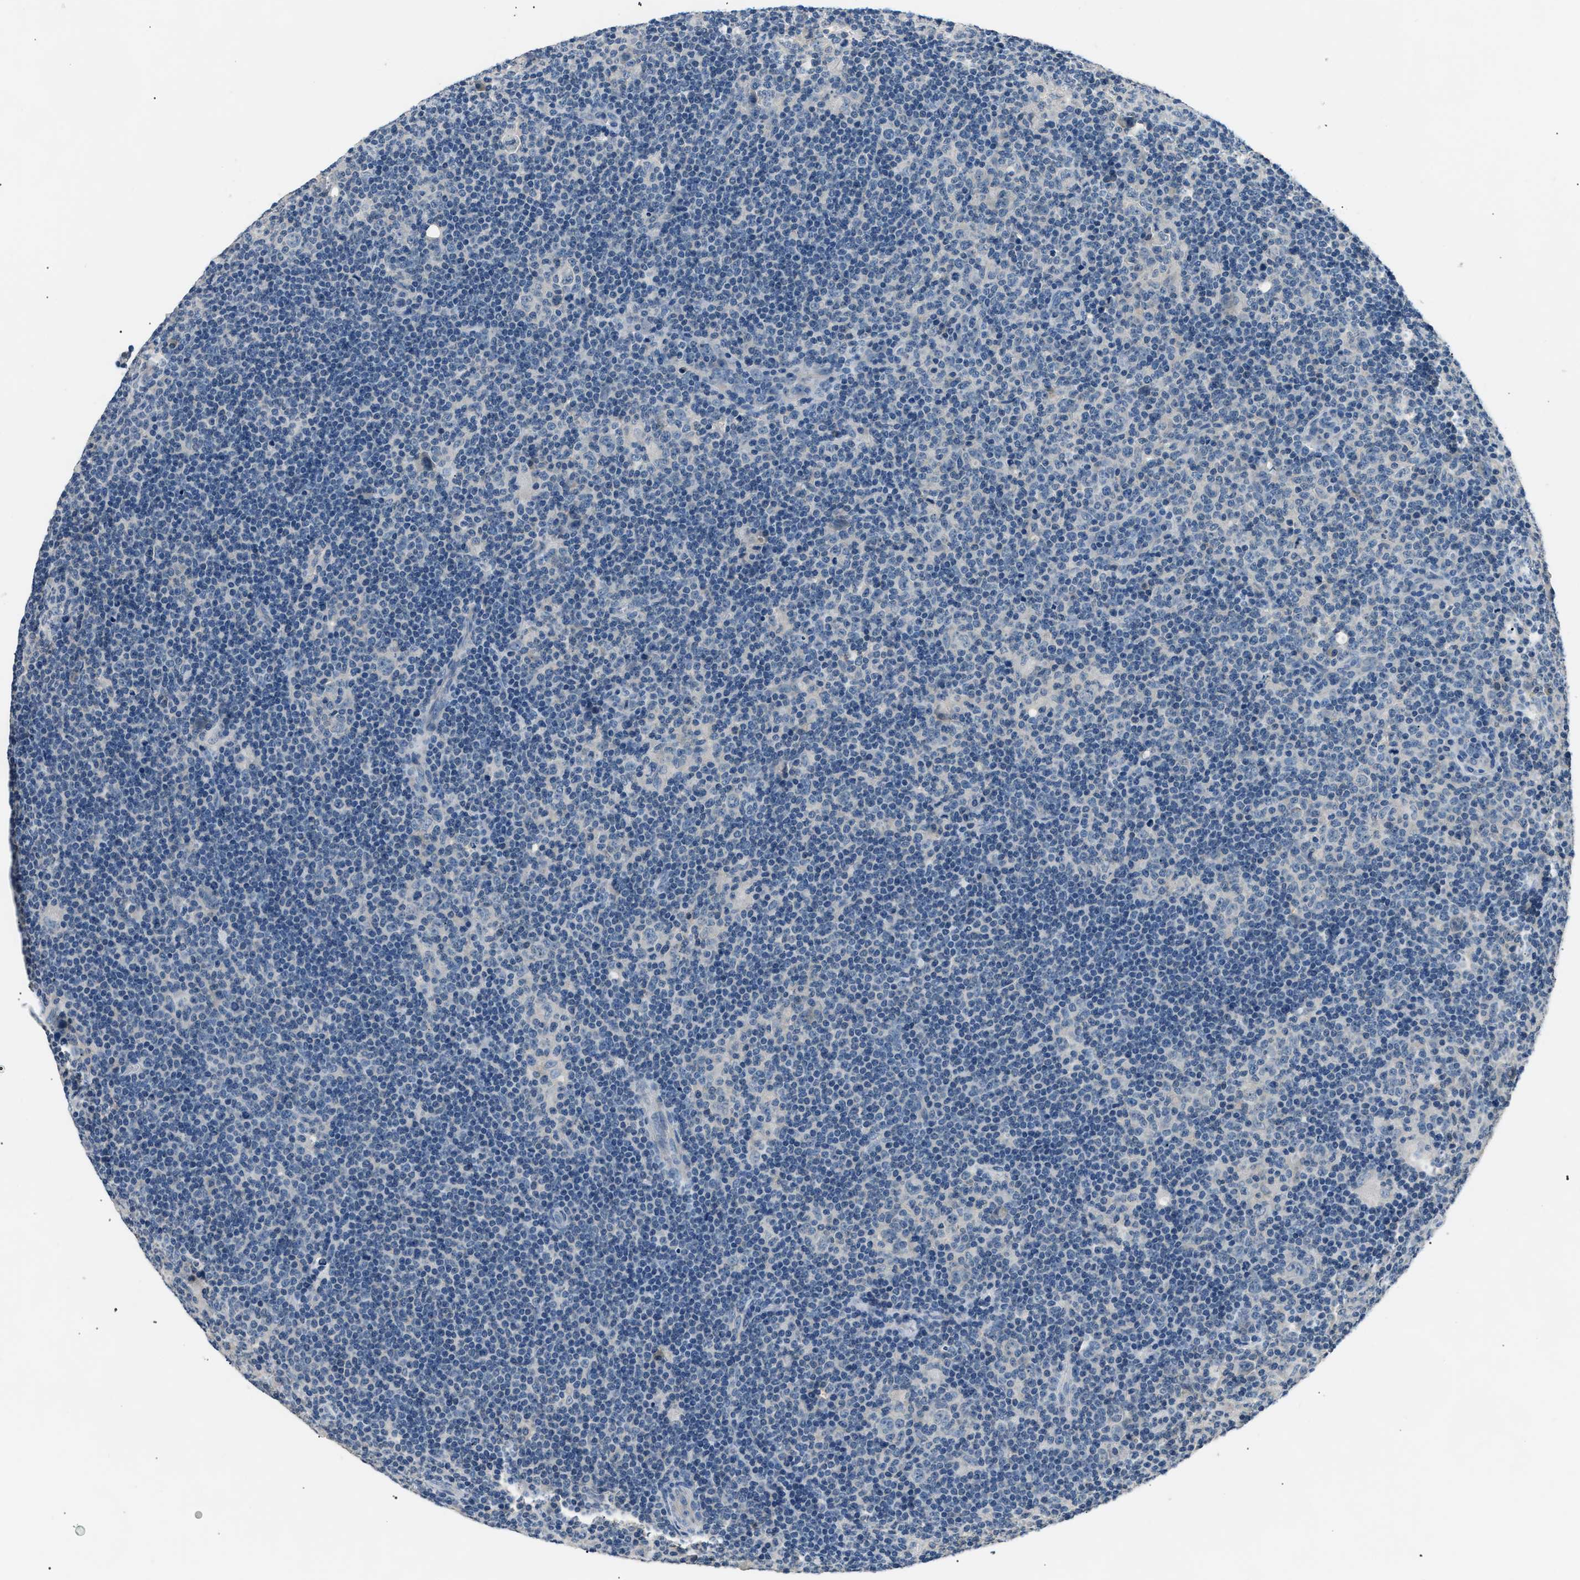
{"staining": {"intensity": "negative", "quantity": "none", "location": "none"}, "tissue": "lymphoma", "cell_type": "Tumor cells", "image_type": "cancer", "snomed": [{"axis": "morphology", "description": "Hodgkin's disease, NOS"}, {"axis": "topography", "description": "Lymph node"}], "caption": "Immunohistochemical staining of human lymphoma reveals no significant expression in tumor cells.", "gene": "INHA", "patient": {"sex": "female", "age": 57}}